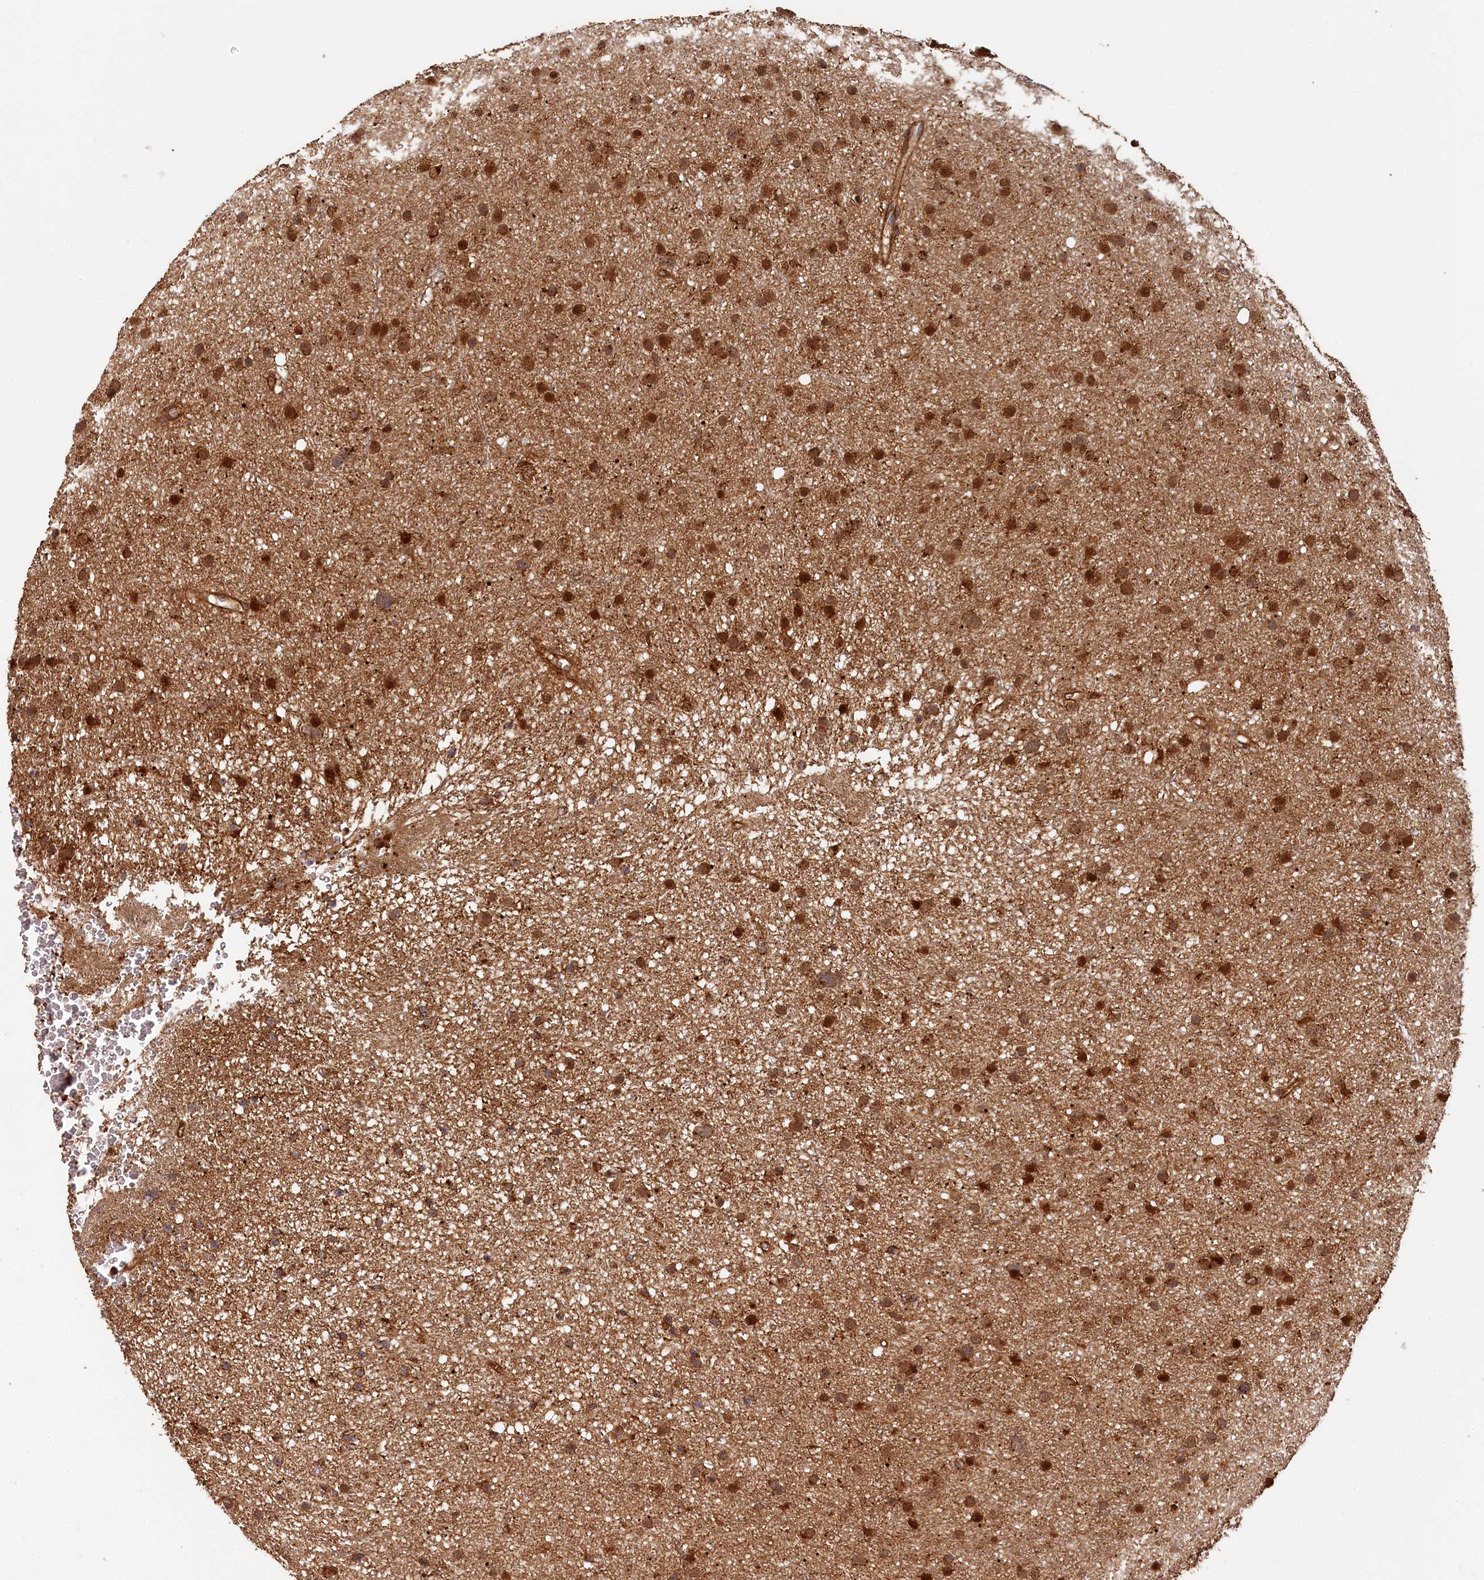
{"staining": {"intensity": "strong", "quantity": ">75%", "location": "cytoplasmic/membranous"}, "tissue": "glioma", "cell_type": "Tumor cells", "image_type": "cancer", "snomed": [{"axis": "morphology", "description": "Glioma, malignant, Low grade"}, {"axis": "topography", "description": "Cerebral cortex"}], "caption": "IHC staining of malignant glioma (low-grade), which exhibits high levels of strong cytoplasmic/membranous positivity in about >75% of tumor cells indicating strong cytoplasmic/membranous protein positivity. The staining was performed using DAB (brown) for protein detection and nuclei were counterstained in hematoxylin (blue).", "gene": "STUB1", "patient": {"sex": "female", "age": 39}}